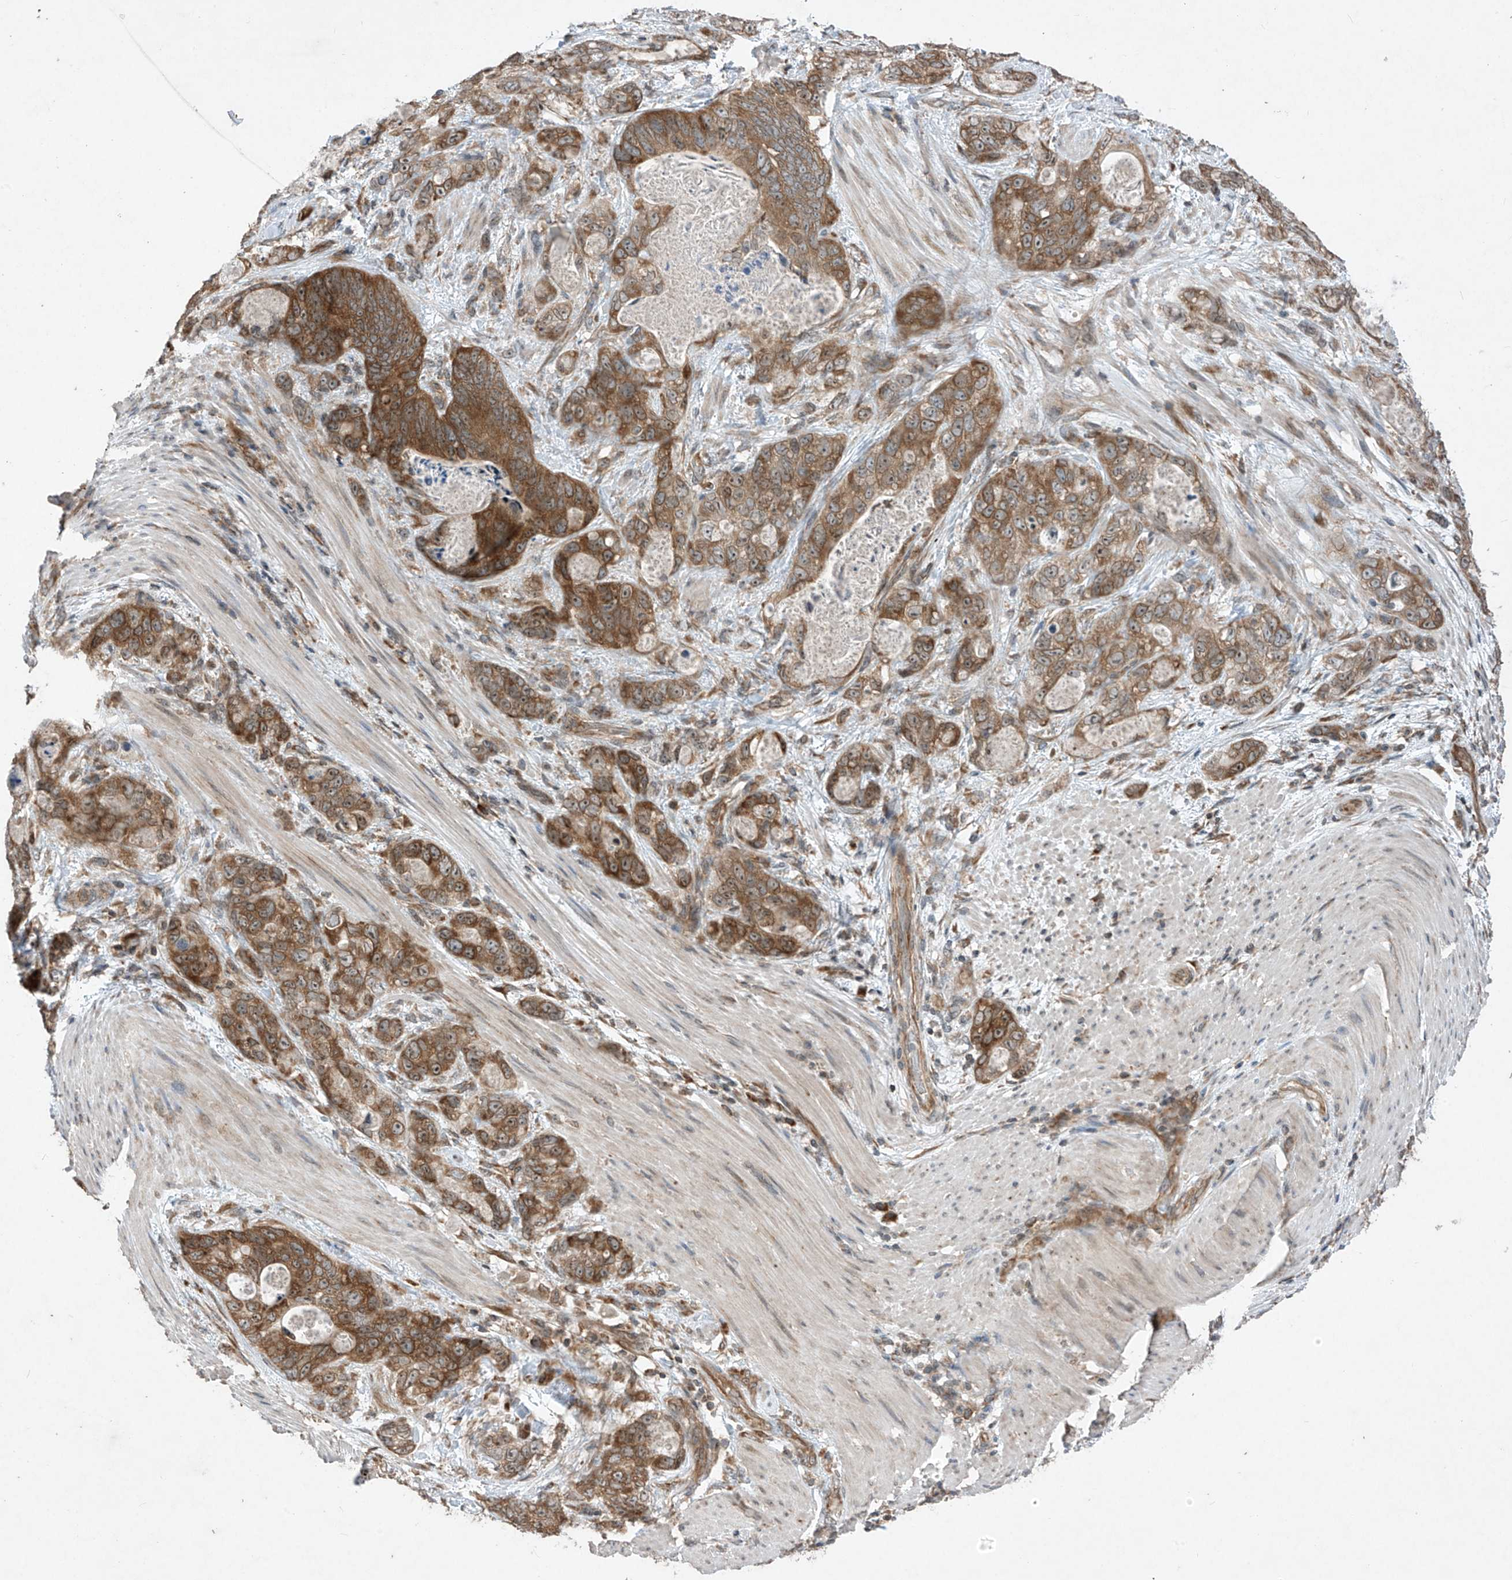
{"staining": {"intensity": "moderate", "quantity": ">75%", "location": "cytoplasmic/membranous"}, "tissue": "stomach cancer", "cell_type": "Tumor cells", "image_type": "cancer", "snomed": [{"axis": "morphology", "description": "Normal tissue, NOS"}, {"axis": "morphology", "description": "Adenocarcinoma, NOS"}, {"axis": "topography", "description": "Stomach"}], "caption": "Tumor cells show medium levels of moderate cytoplasmic/membranous positivity in approximately >75% of cells in human stomach adenocarcinoma. Using DAB (3,3'-diaminobenzidine) (brown) and hematoxylin (blue) stains, captured at high magnification using brightfield microscopy.", "gene": "RPL34", "patient": {"sex": "female", "age": 89}}